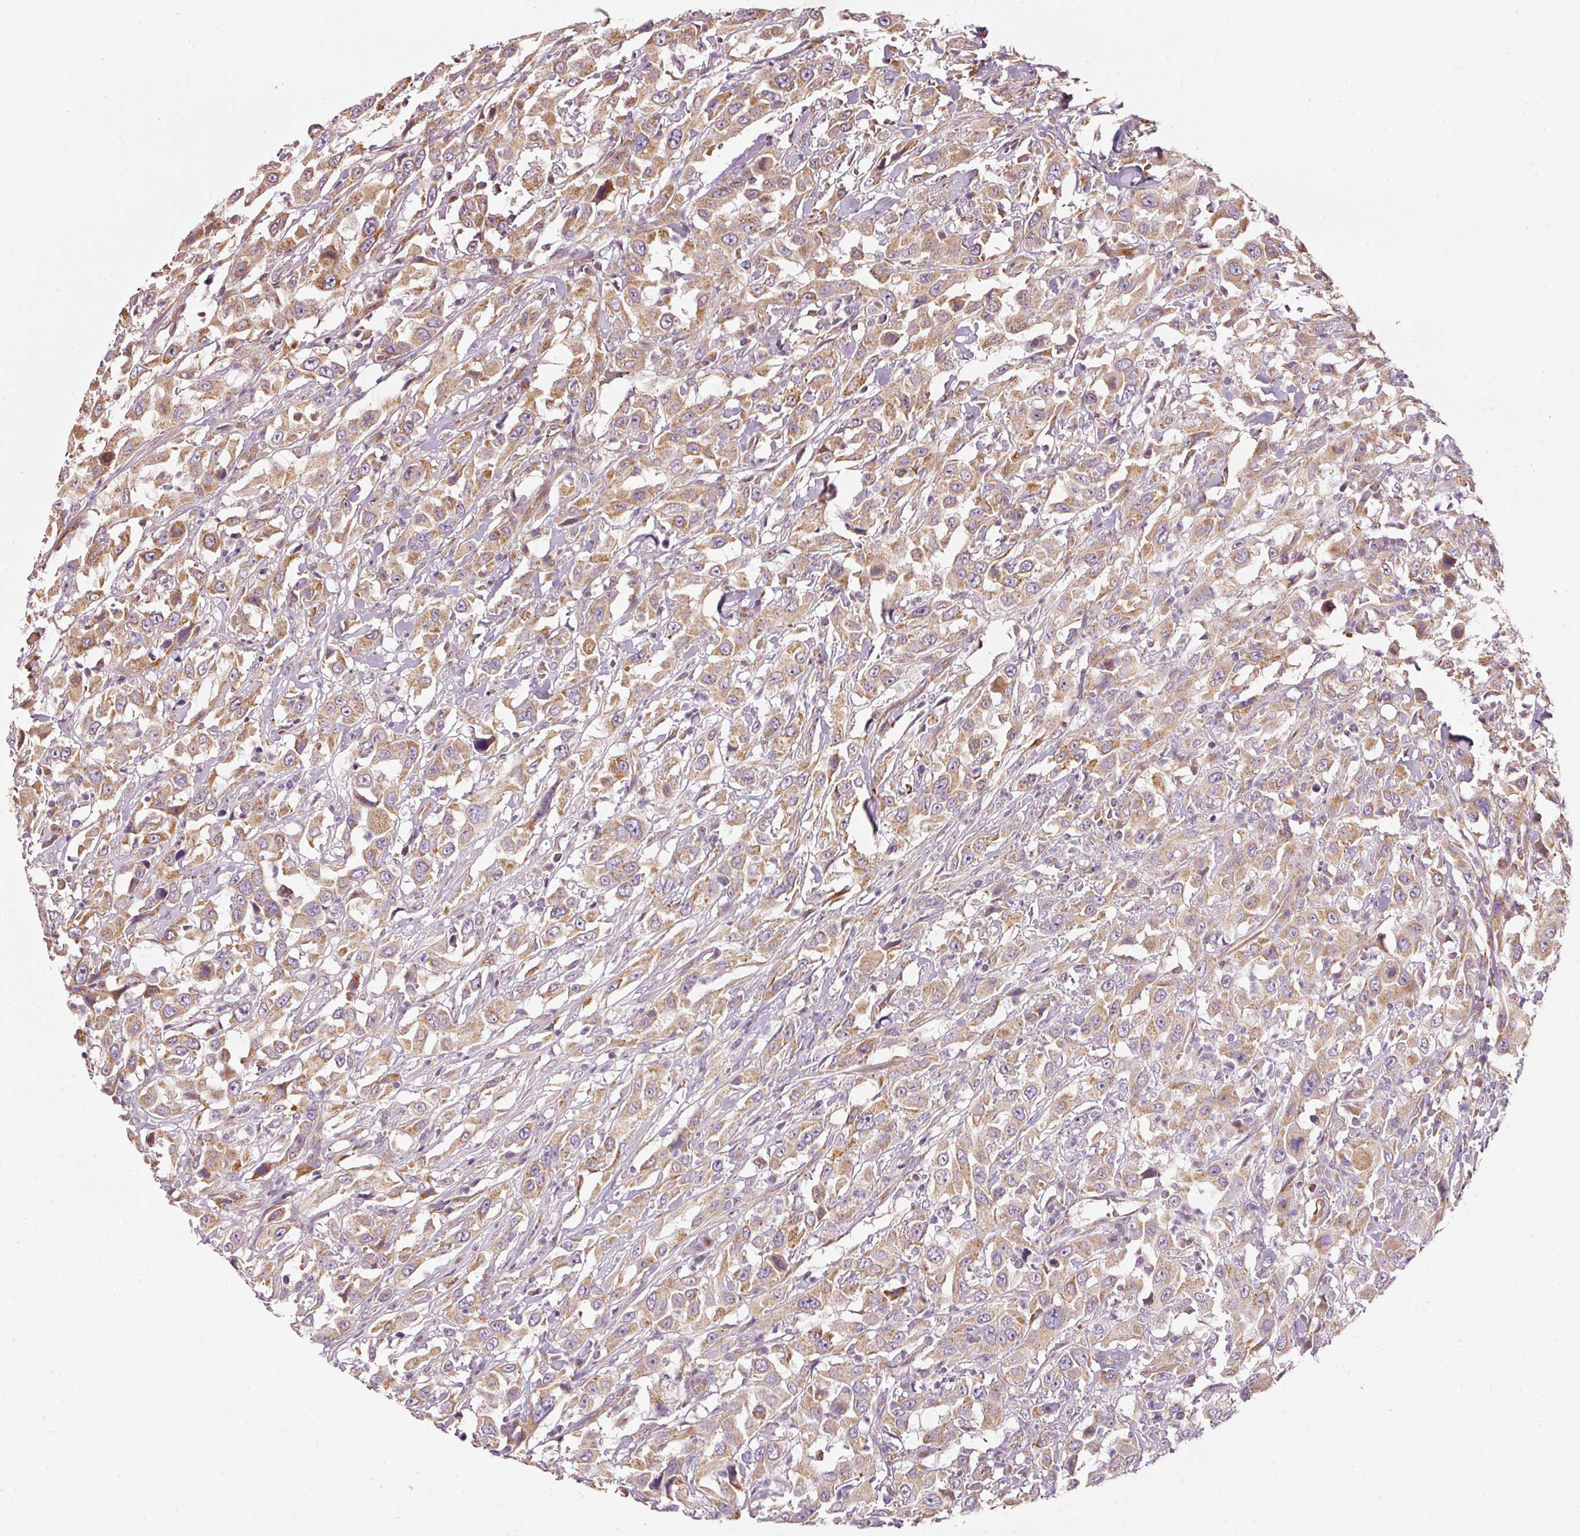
{"staining": {"intensity": "moderate", "quantity": ">75%", "location": "cytoplasmic/membranous"}, "tissue": "urothelial cancer", "cell_type": "Tumor cells", "image_type": "cancer", "snomed": [{"axis": "morphology", "description": "Urothelial carcinoma, High grade"}, {"axis": "topography", "description": "Urinary bladder"}], "caption": "This is a micrograph of immunohistochemistry staining of urothelial cancer, which shows moderate positivity in the cytoplasmic/membranous of tumor cells.", "gene": "MTHFD1L", "patient": {"sex": "male", "age": 61}}